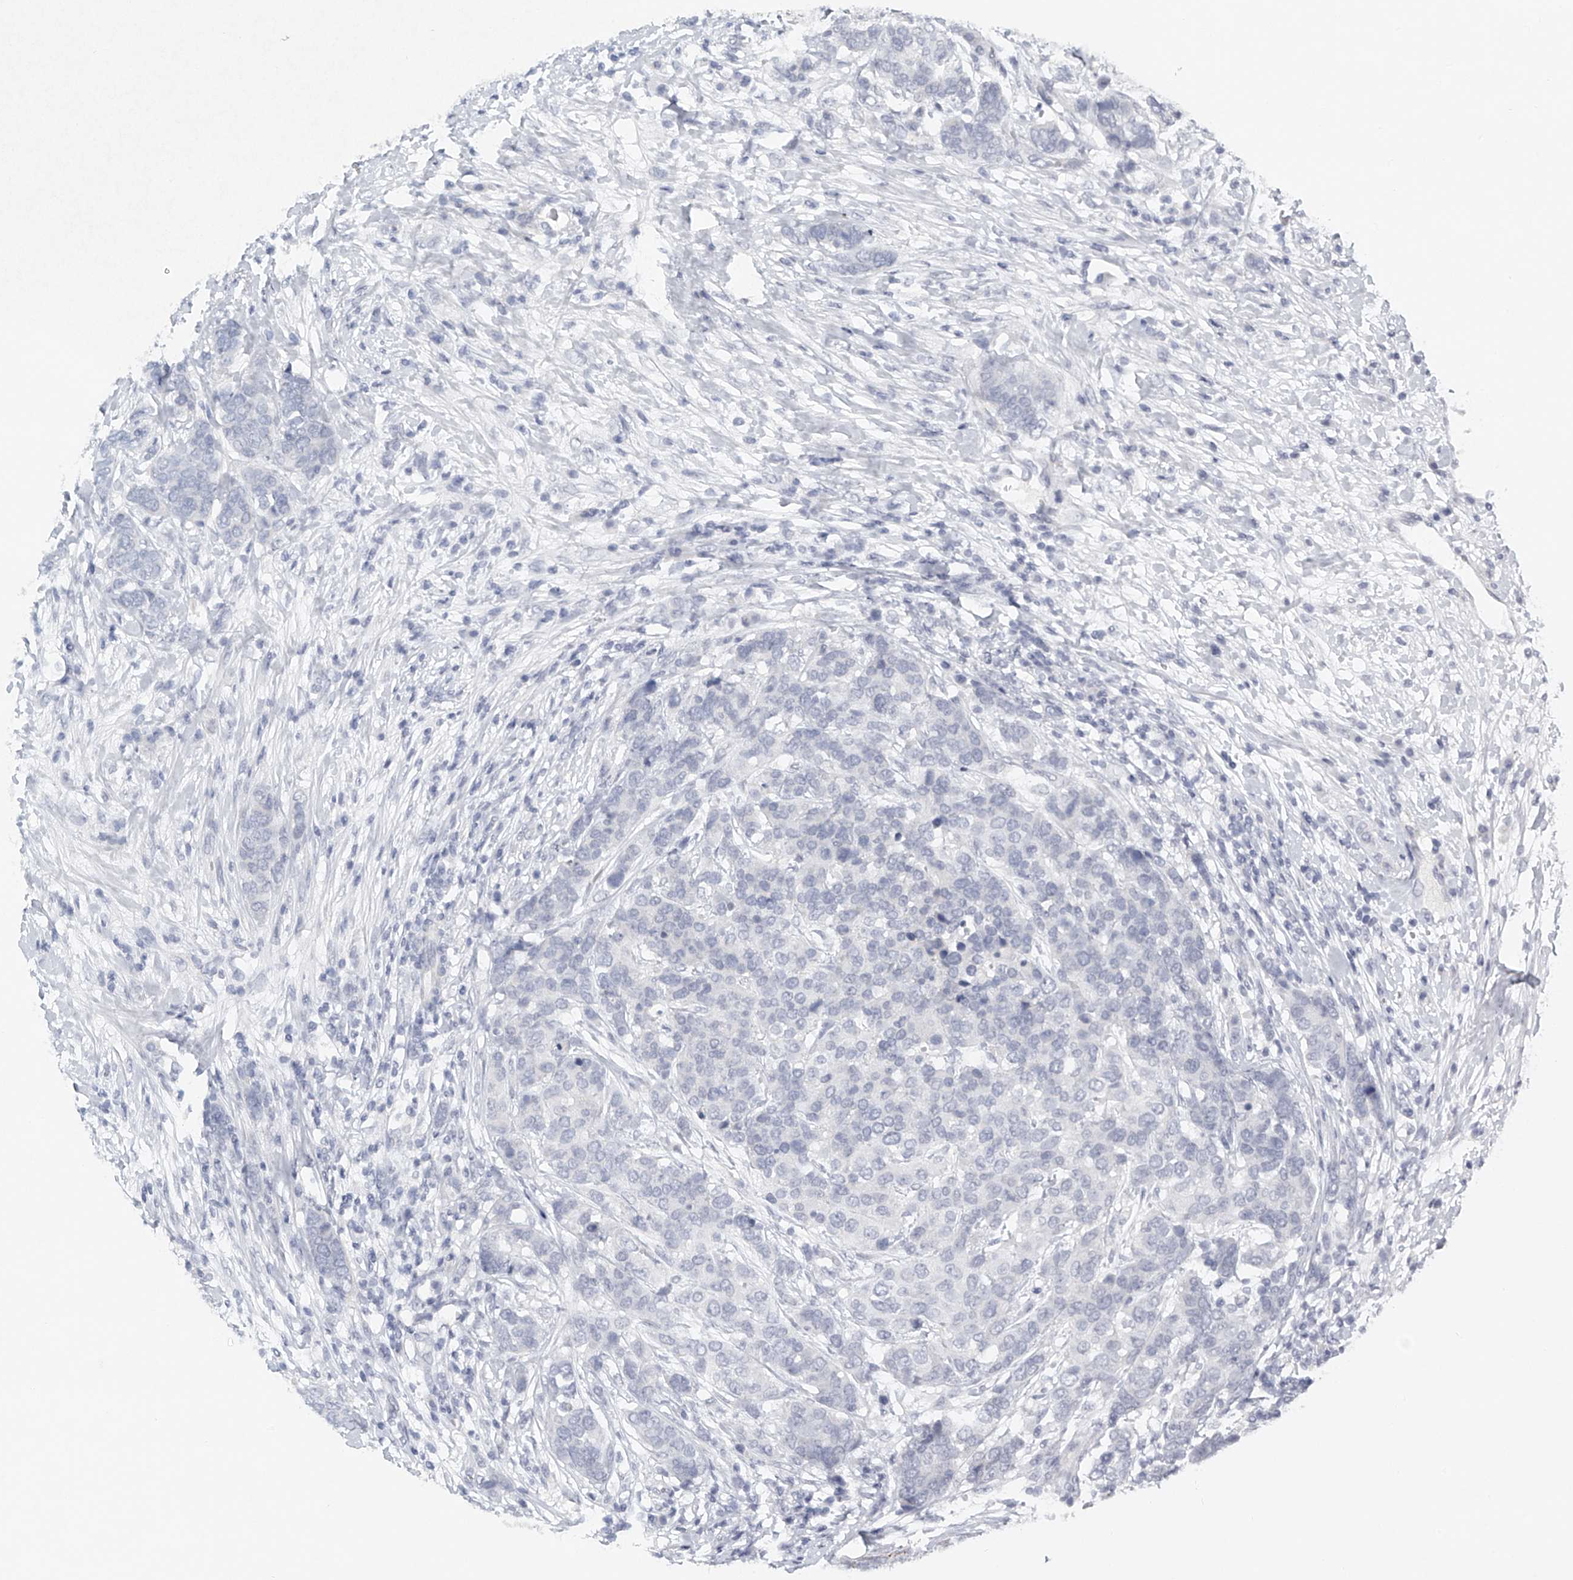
{"staining": {"intensity": "negative", "quantity": "none", "location": "none"}, "tissue": "breast cancer", "cell_type": "Tumor cells", "image_type": "cancer", "snomed": [{"axis": "morphology", "description": "Lobular carcinoma"}, {"axis": "topography", "description": "Breast"}], "caption": "Human breast lobular carcinoma stained for a protein using immunohistochemistry shows no positivity in tumor cells.", "gene": "FAT2", "patient": {"sex": "female", "age": 59}}